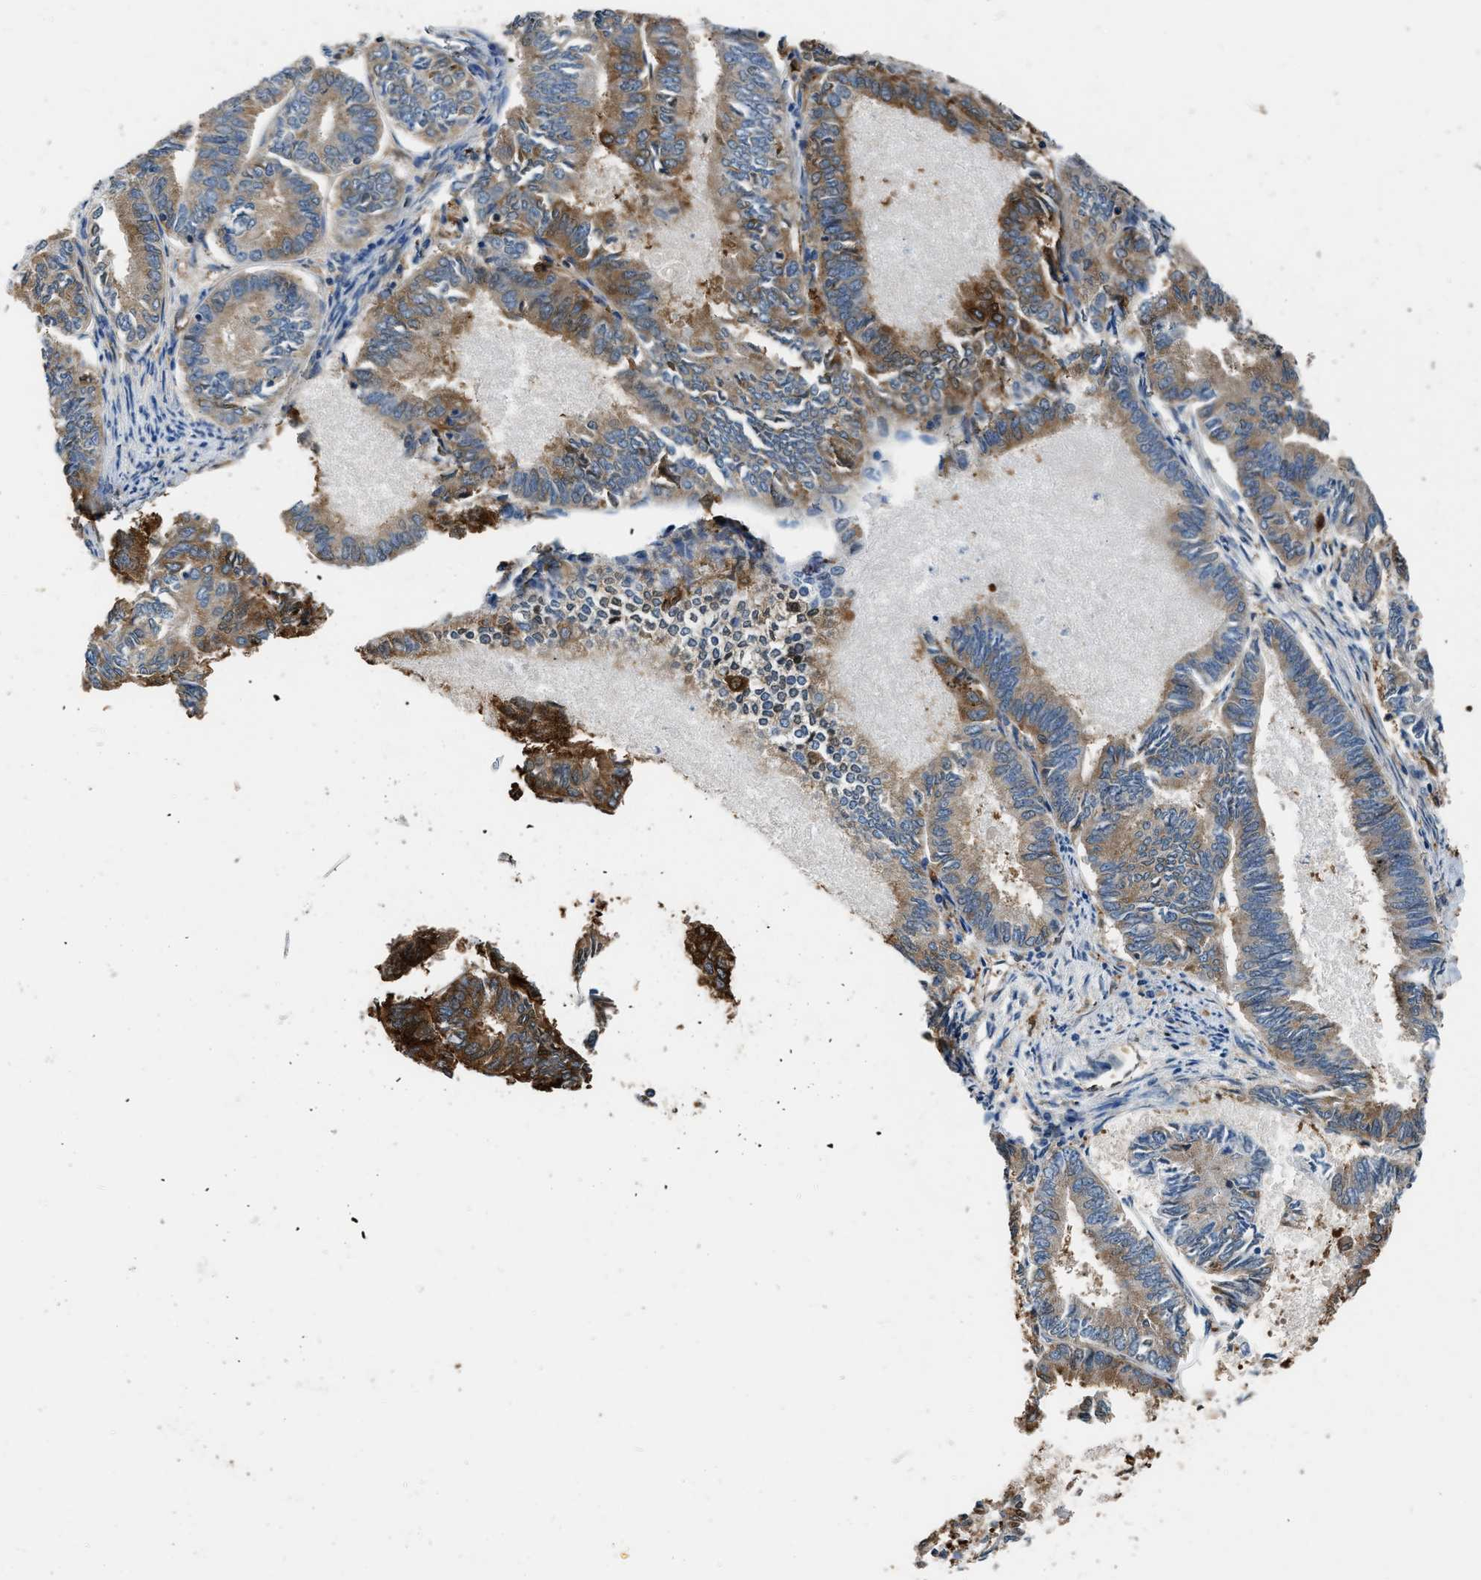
{"staining": {"intensity": "moderate", "quantity": ">75%", "location": "cytoplasmic/membranous"}, "tissue": "endometrial cancer", "cell_type": "Tumor cells", "image_type": "cancer", "snomed": [{"axis": "morphology", "description": "Adenocarcinoma, NOS"}, {"axis": "topography", "description": "Endometrium"}], "caption": "A histopathology image of human endometrial cancer (adenocarcinoma) stained for a protein reveals moderate cytoplasmic/membranous brown staining in tumor cells.", "gene": "PKM", "patient": {"sex": "female", "age": 86}}